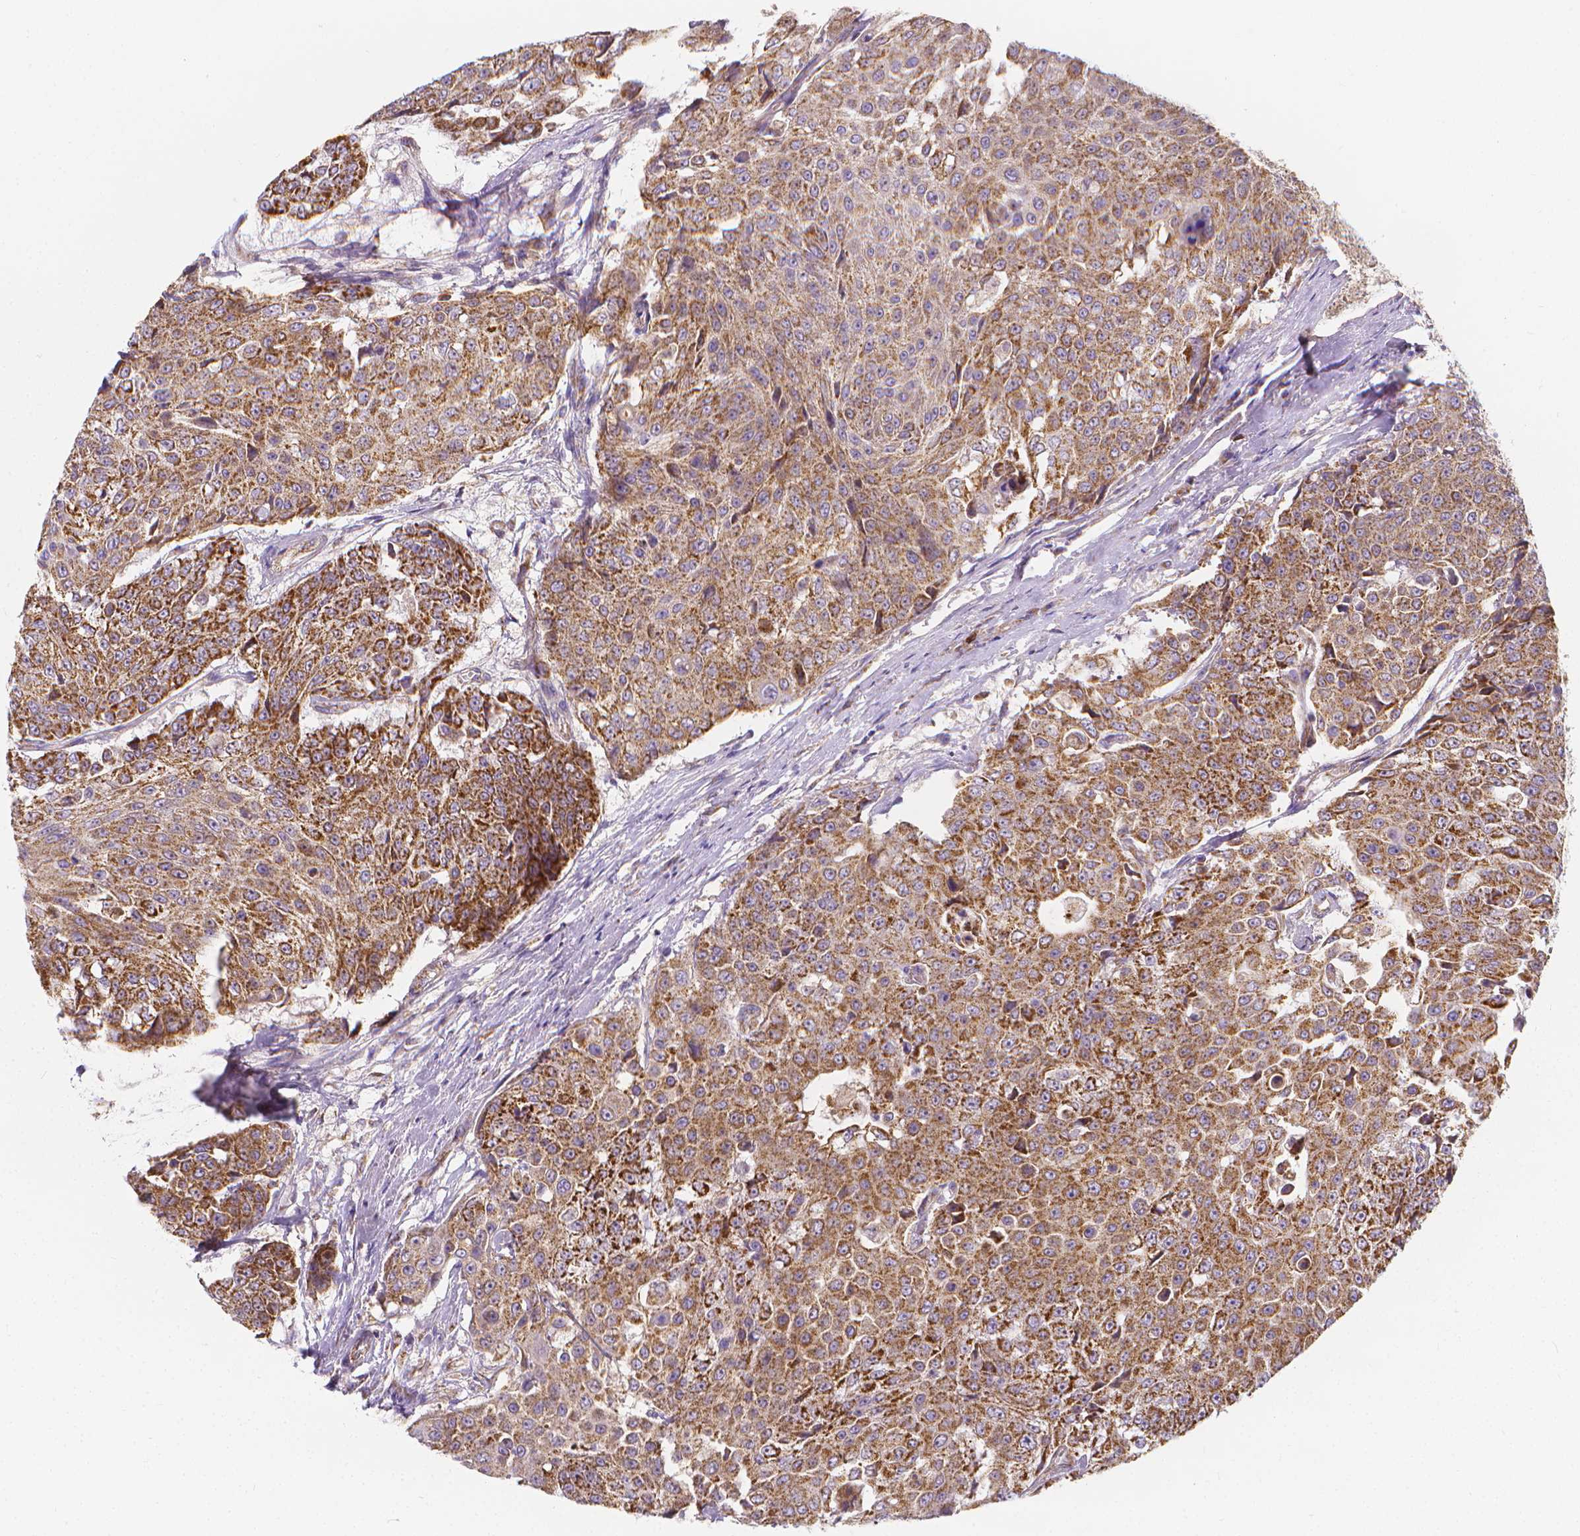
{"staining": {"intensity": "moderate", "quantity": ">75%", "location": "cytoplasmic/membranous"}, "tissue": "urothelial cancer", "cell_type": "Tumor cells", "image_type": "cancer", "snomed": [{"axis": "morphology", "description": "Urothelial carcinoma, High grade"}, {"axis": "topography", "description": "Urinary bladder"}], "caption": "Immunohistochemical staining of urothelial cancer displays moderate cytoplasmic/membranous protein expression in approximately >75% of tumor cells.", "gene": "SNCAIP", "patient": {"sex": "female", "age": 63}}